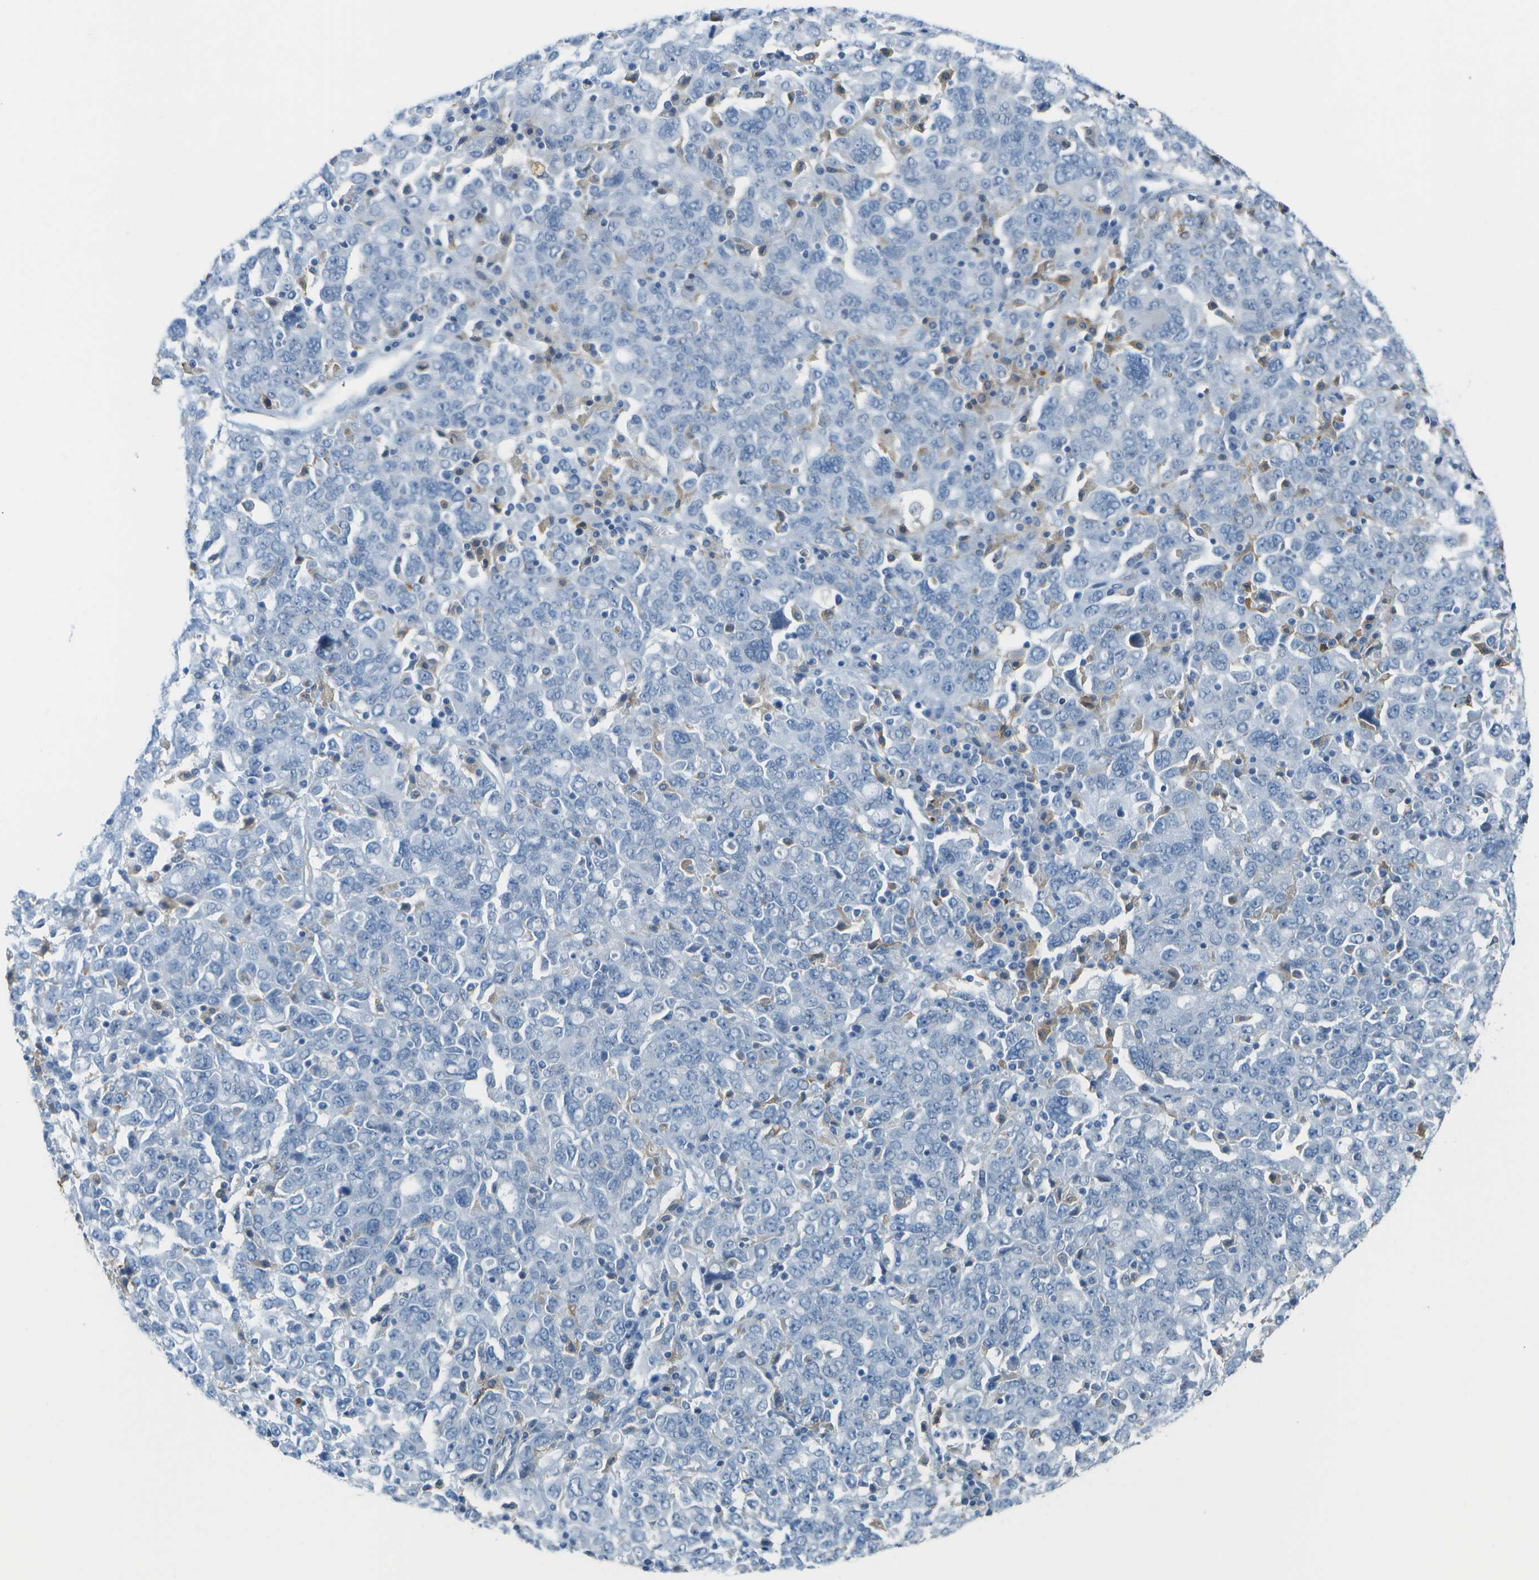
{"staining": {"intensity": "negative", "quantity": "none", "location": "none"}, "tissue": "ovarian cancer", "cell_type": "Tumor cells", "image_type": "cancer", "snomed": [{"axis": "morphology", "description": "Carcinoma, endometroid"}, {"axis": "topography", "description": "Ovary"}], "caption": "IHC micrograph of ovarian endometroid carcinoma stained for a protein (brown), which demonstrates no staining in tumor cells.", "gene": "ZBTB43", "patient": {"sex": "female", "age": 62}}